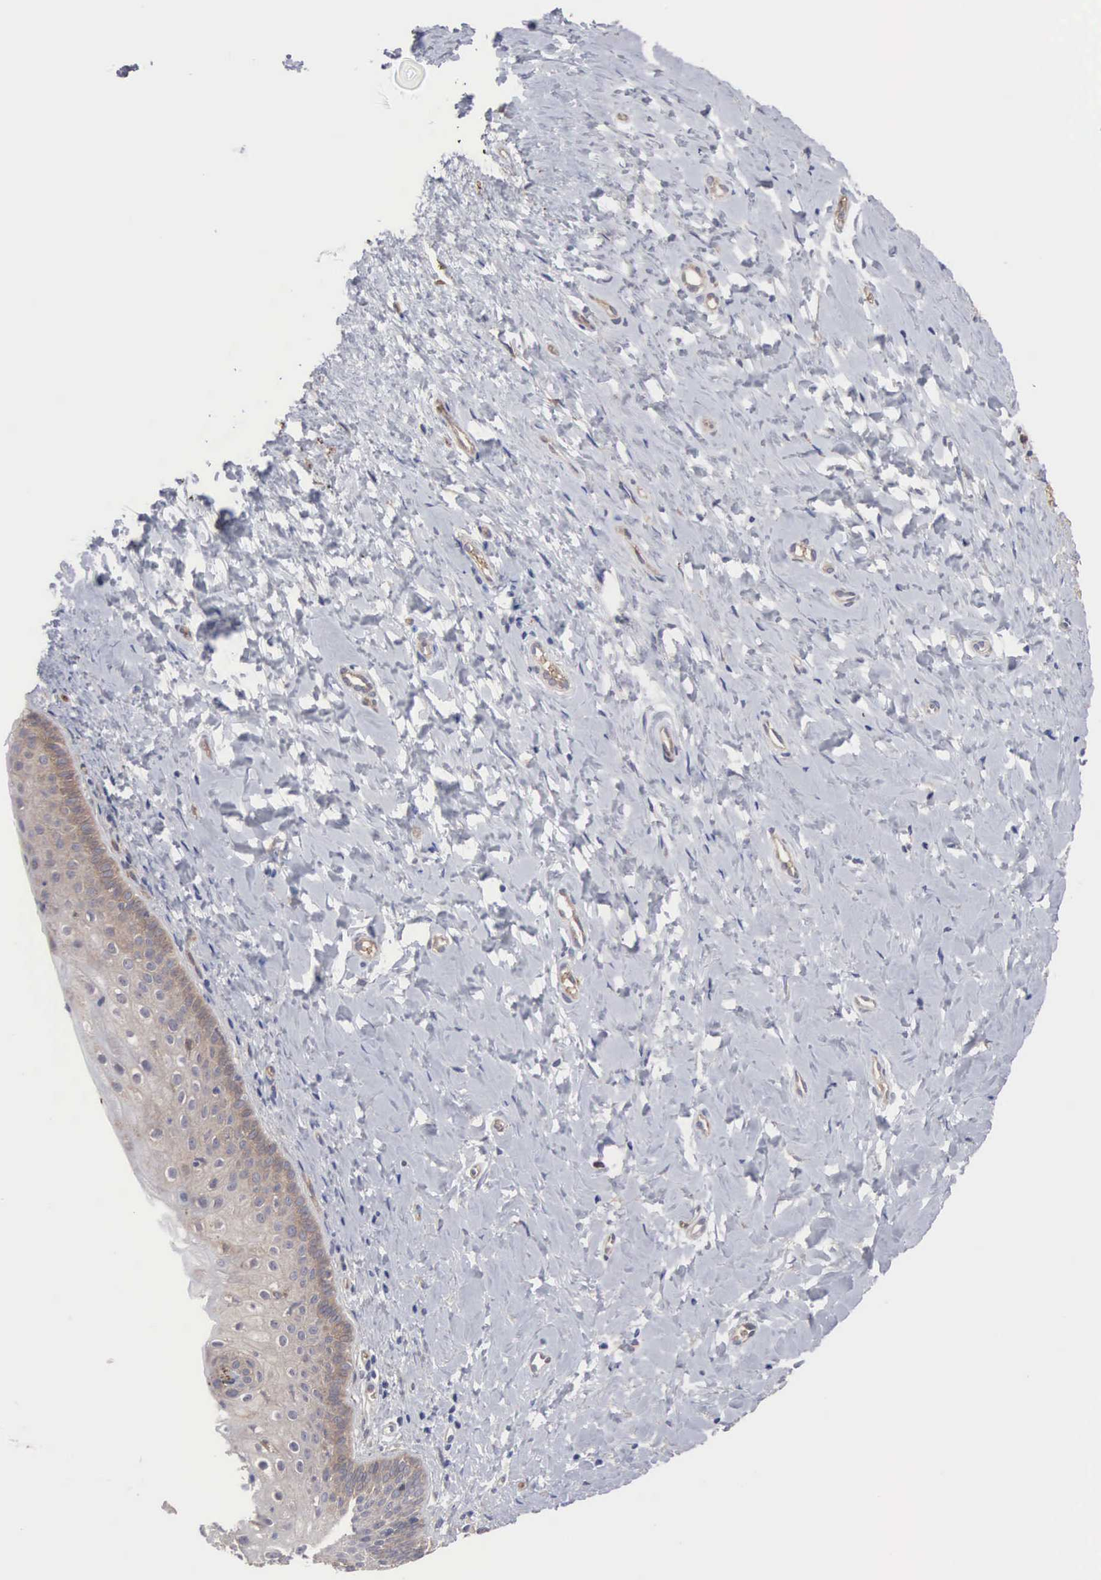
{"staining": {"intensity": "weak", "quantity": "25%-75%", "location": "cytoplasmic/membranous"}, "tissue": "cervix", "cell_type": "Glandular cells", "image_type": "normal", "snomed": [{"axis": "morphology", "description": "Normal tissue, NOS"}, {"axis": "topography", "description": "Cervix"}], "caption": "Cervix stained with a brown dye displays weak cytoplasmic/membranous positive staining in approximately 25%-75% of glandular cells.", "gene": "INF2", "patient": {"sex": "female", "age": 53}}